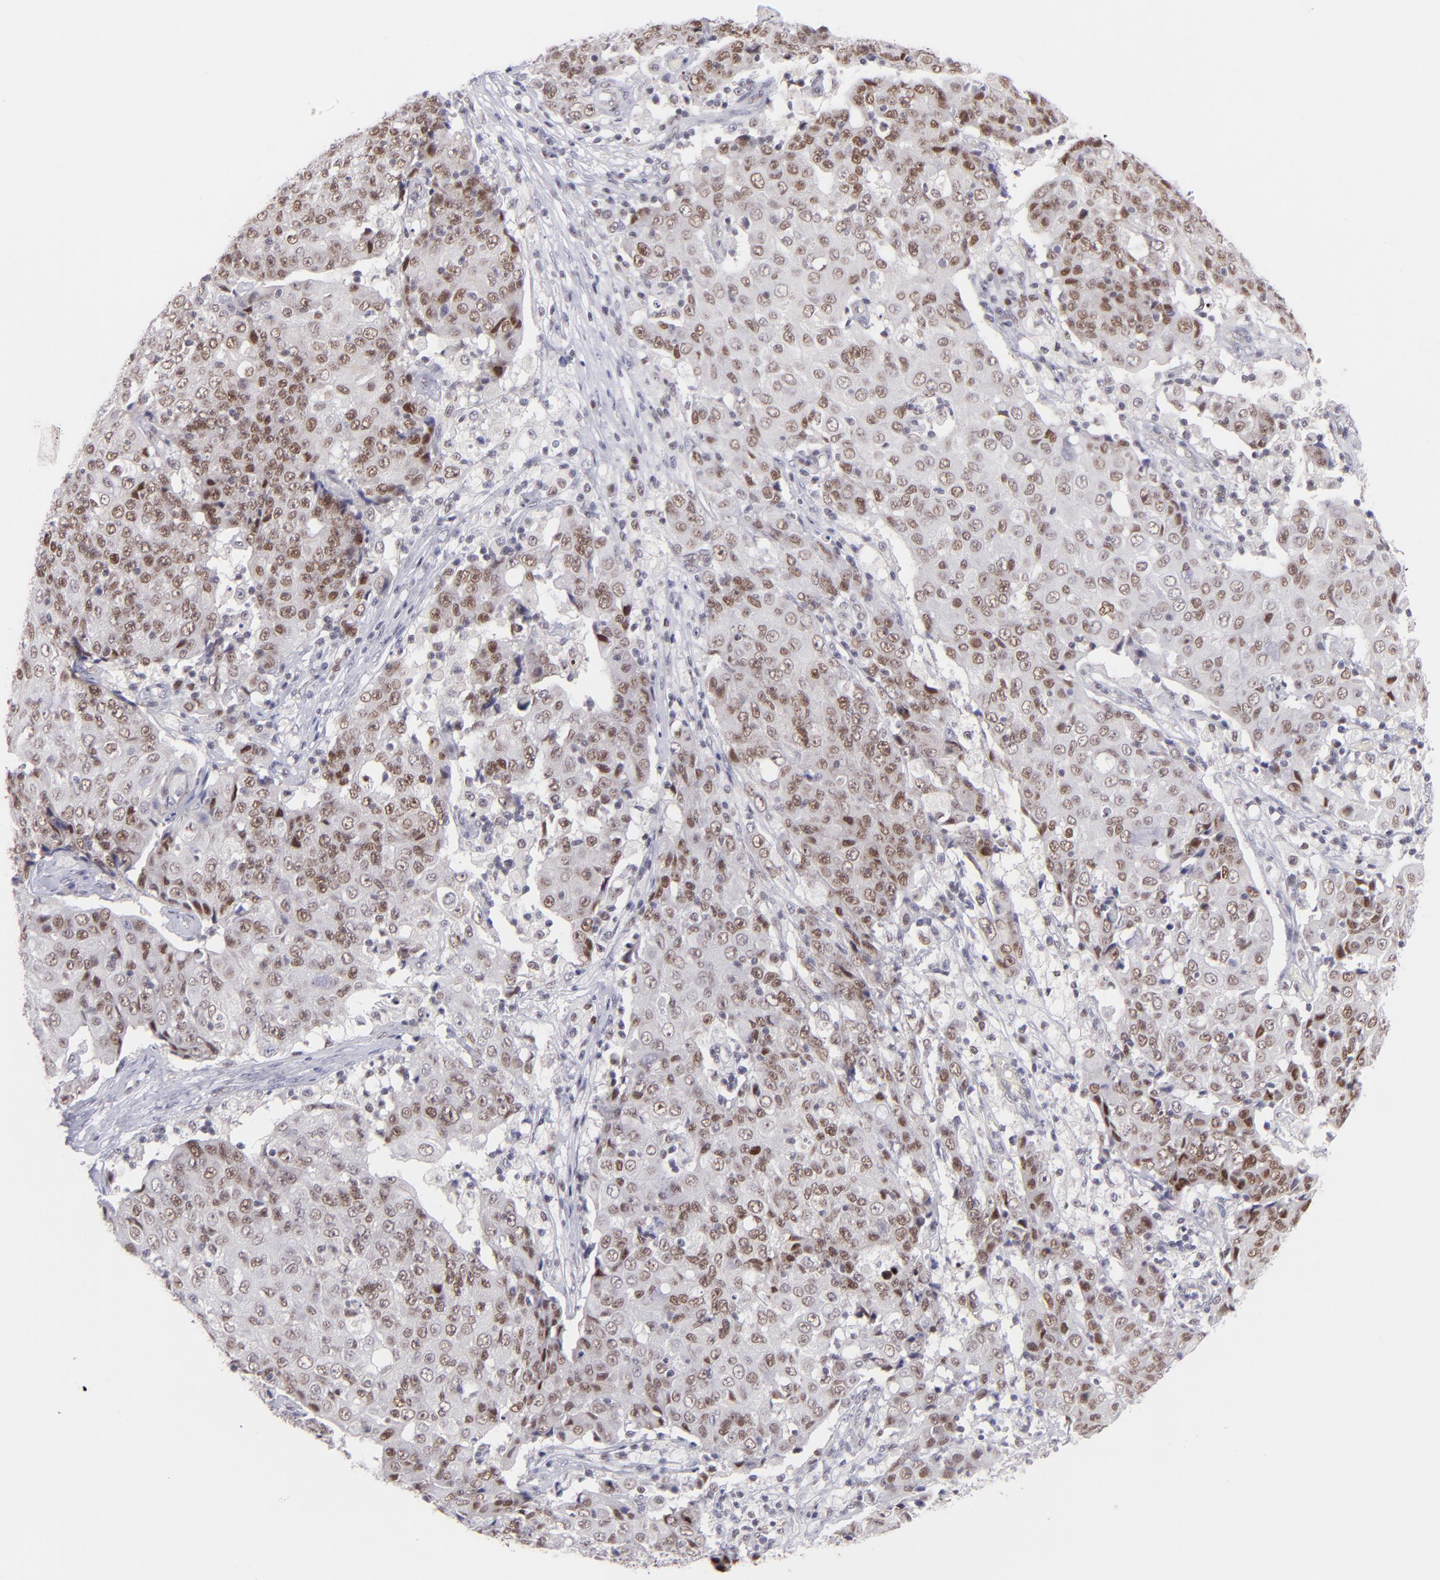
{"staining": {"intensity": "weak", "quantity": "25%-75%", "location": "nuclear"}, "tissue": "ovarian cancer", "cell_type": "Tumor cells", "image_type": "cancer", "snomed": [{"axis": "morphology", "description": "Carcinoma, endometroid"}, {"axis": "topography", "description": "Ovary"}], "caption": "Ovarian cancer was stained to show a protein in brown. There is low levels of weak nuclear staining in approximately 25%-75% of tumor cells.", "gene": "POU2F1", "patient": {"sex": "female", "age": 42}}